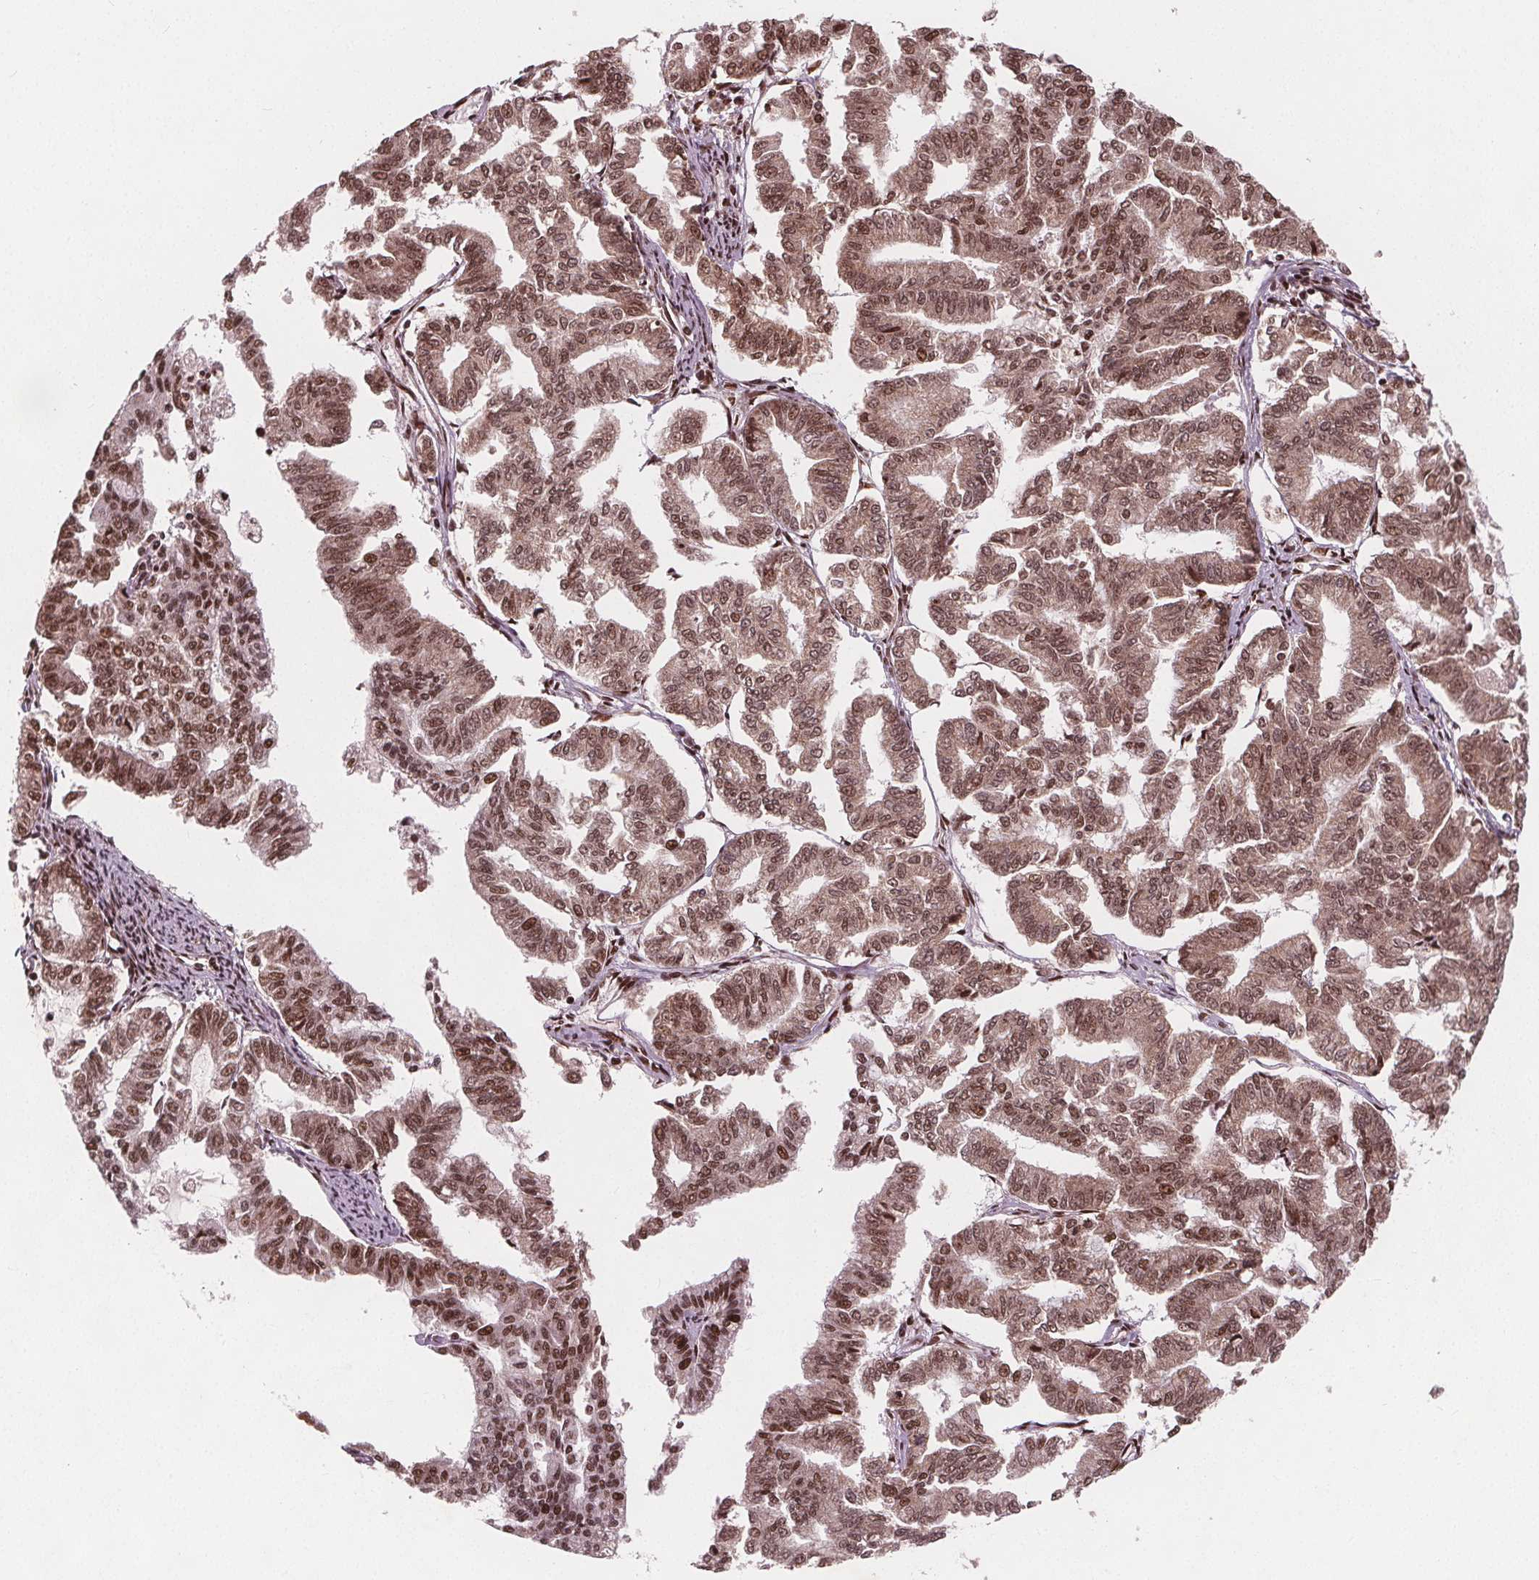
{"staining": {"intensity": "moderate", "quantity": ">75%", "location": "cytoplasmic/membranous,nuclear"}, "tissue": "endometrial cancer", "cell_type": "Tumor cells", "image_type": "cancer", "snomed": [{"axis": "morphology", "description": "Adenocarcinoma, NOS"}, {"axis": "topography", "description": "Endometrium"}], "caption": "Endometrial cancer (adenocarcinoma) stained with DAB immunohistochemistry (IHC) demonstrates medium levels of moderate cytoplasmic/membranous and nuclear expression in approximately >75% of tumor cells.", "gene": "SNRNP35", "patient": {"sex": "female", "age": 79}}